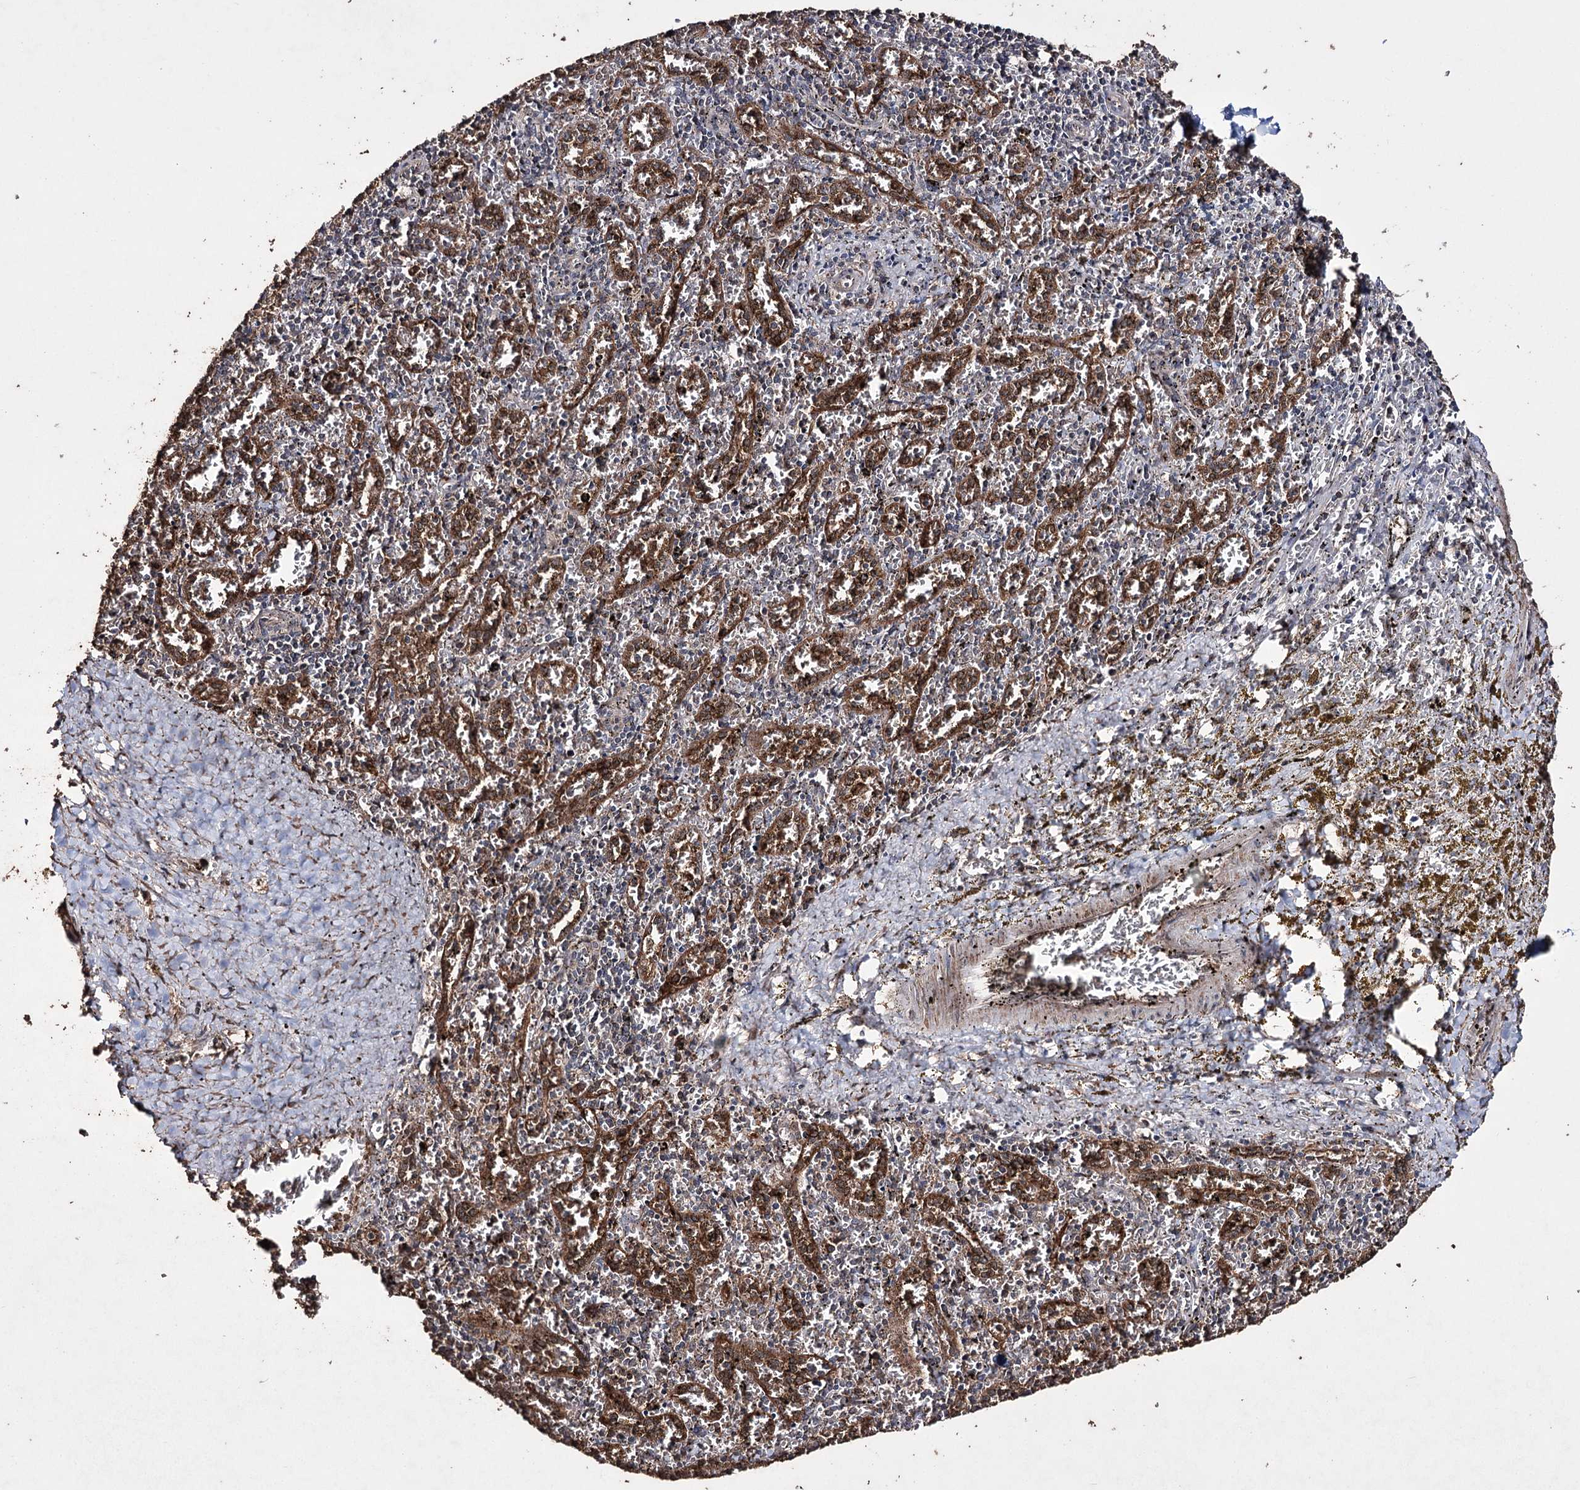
{"staining": {"intensity": "negative", "quantity": "none", "location": "none"}, "tissue": "spleen", "cell_type": "Cells in red pulp", "image_type": "normal", "snomed": [{"axis": "morphology", "description": "Normal tissue, NOS"}, {"axis": "topography", "description": "Spleen"}], "caption": "This is an immunohistochemistry photomicrograph of unremarkable human spleen. There is no staining in cells in red pulp.", "gene": "ZNF662", "patient": {"sex": "male", "age": 11}}